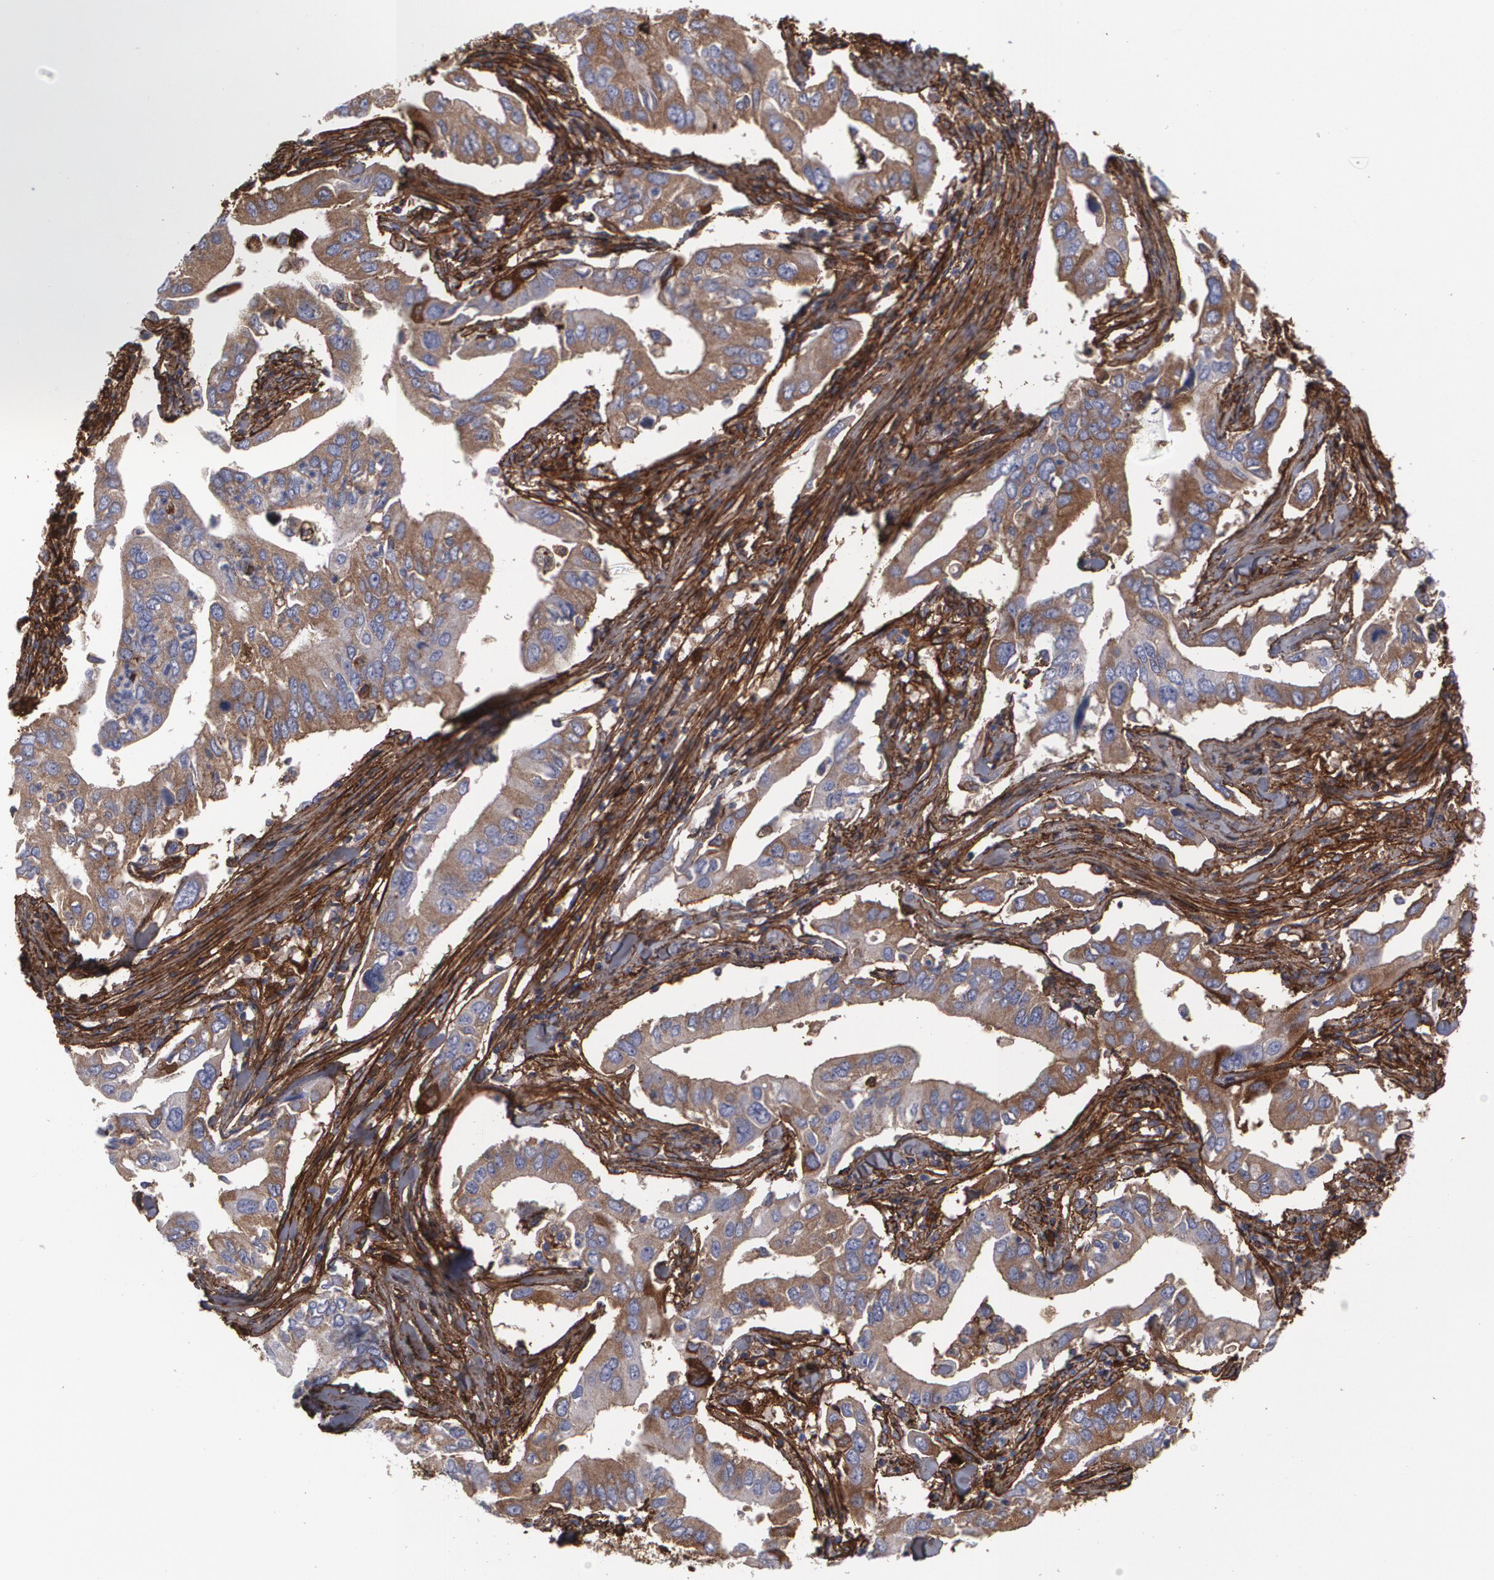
{"staining": {"intensity": "moderate", "quantity": ">75%", "location": "cytoplasmic/membranous"}, "tissue": "lung cancer", "cell_type": "Tumor cells", "image_type": "cancer", "snomed": [{"axis": "morphology", "description": "Adenocarcinoma, NOS"}, {"axis": "topography", "description": "Lung"}], "caption": "Adenocarcinoma (lung) stained with DAB immunohistochemistry displays medium levels of moderate cytoplasmic/membranous expression in approximately >75% of tumor cells.", "gene": "FBLN1", "patient": {"sex": "male", "age": 48}}